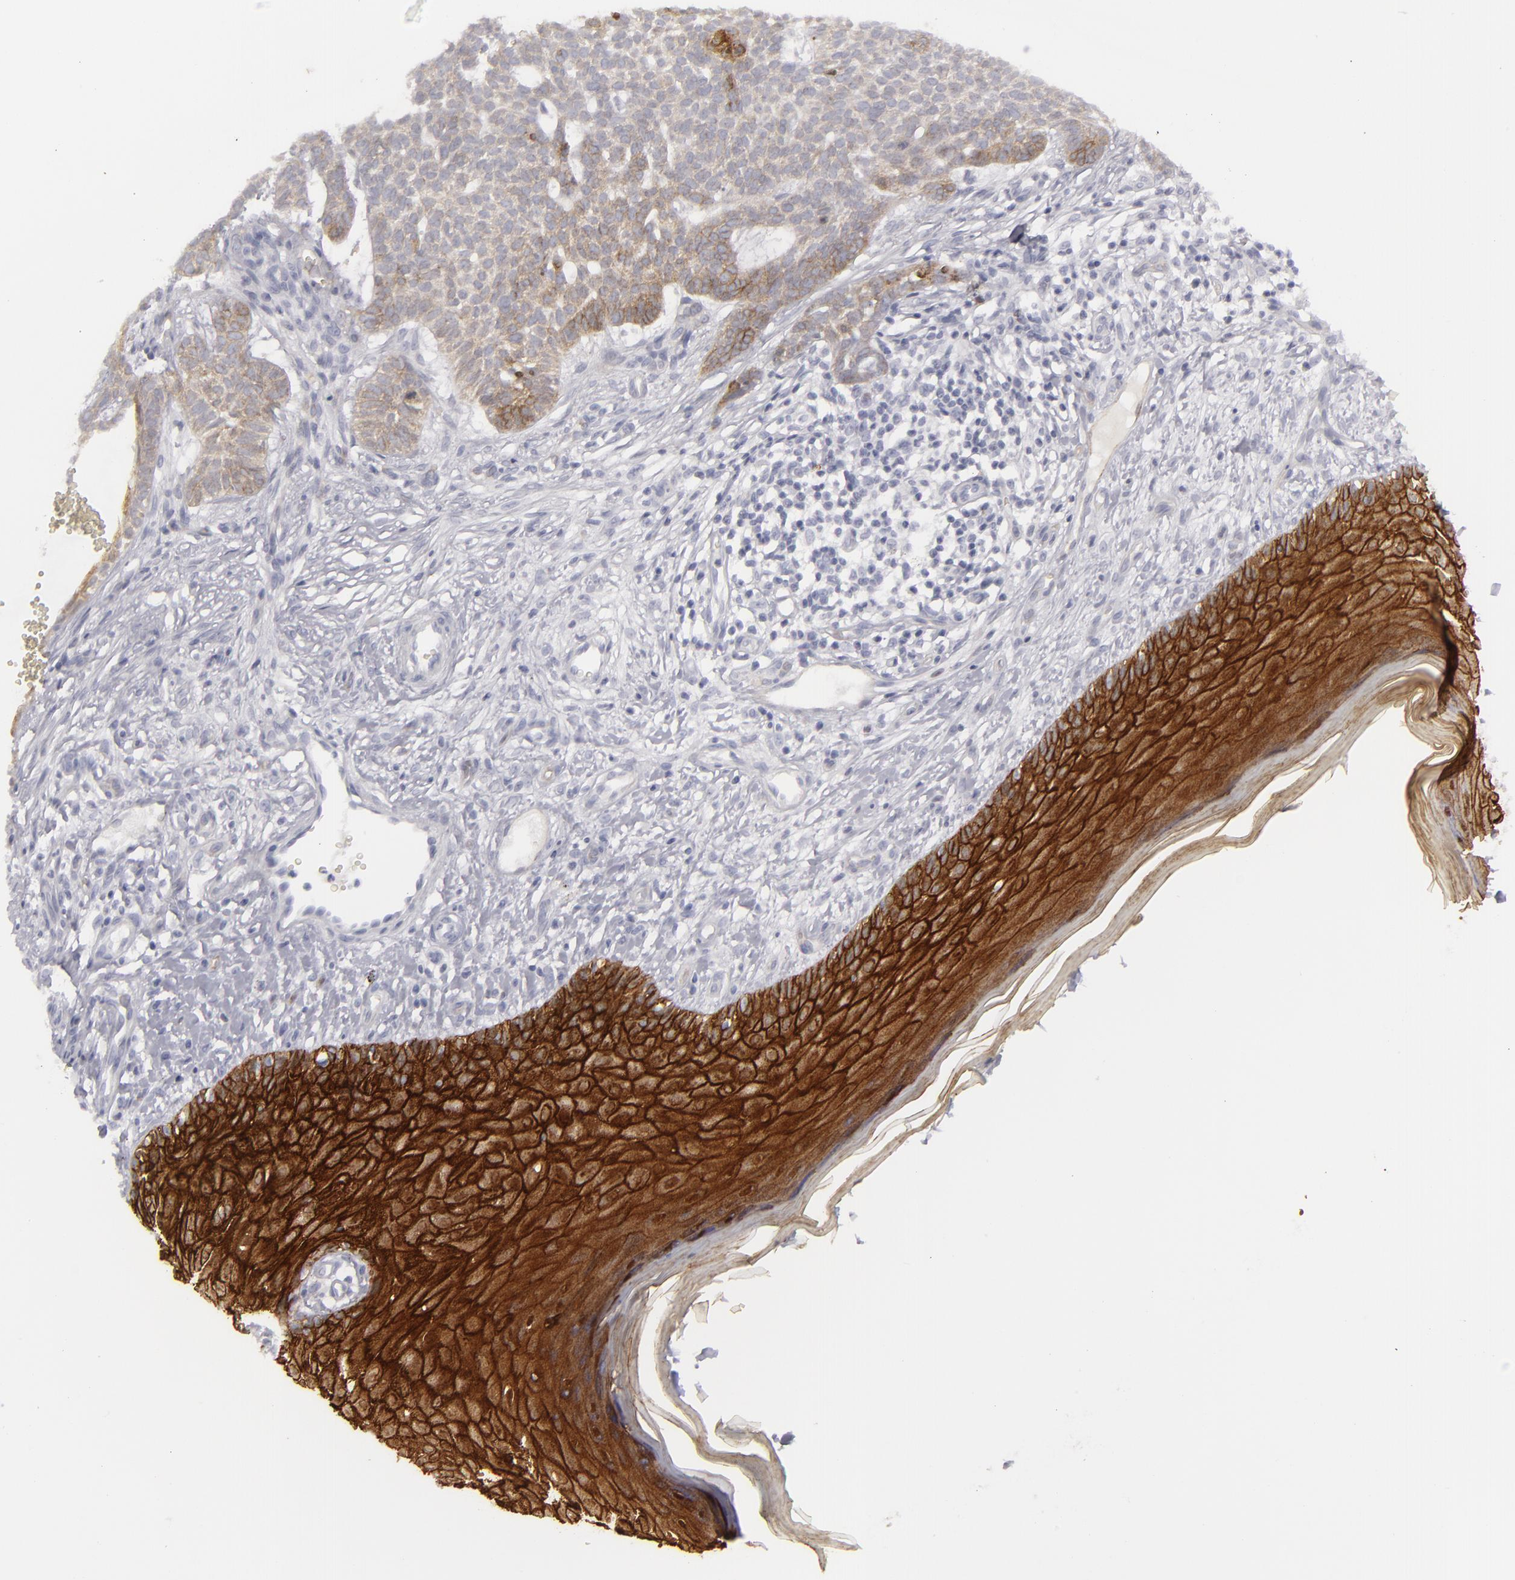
{"staining": {"intensity": "weak", "quantity": ">75%", "location": "cytoplasmic/membranous"}, "tissue": "skin cancer", "cell_type": "Tumor cells", "image_type": "cancer", "snomed": [{"axis": "morphology", "description": "Basal cell carcinoma"}, {"axis": "topography", "description": "Skin"}], "caption": "Immunohistochemistry histopathology image of skin cancer stained for a protein (brown), which displays low levels of weak cytoplasmic/membranous staining in about >75% of tumor cells.", "gene": "JUP", "patient": {"sex": "male", "age": 75}}